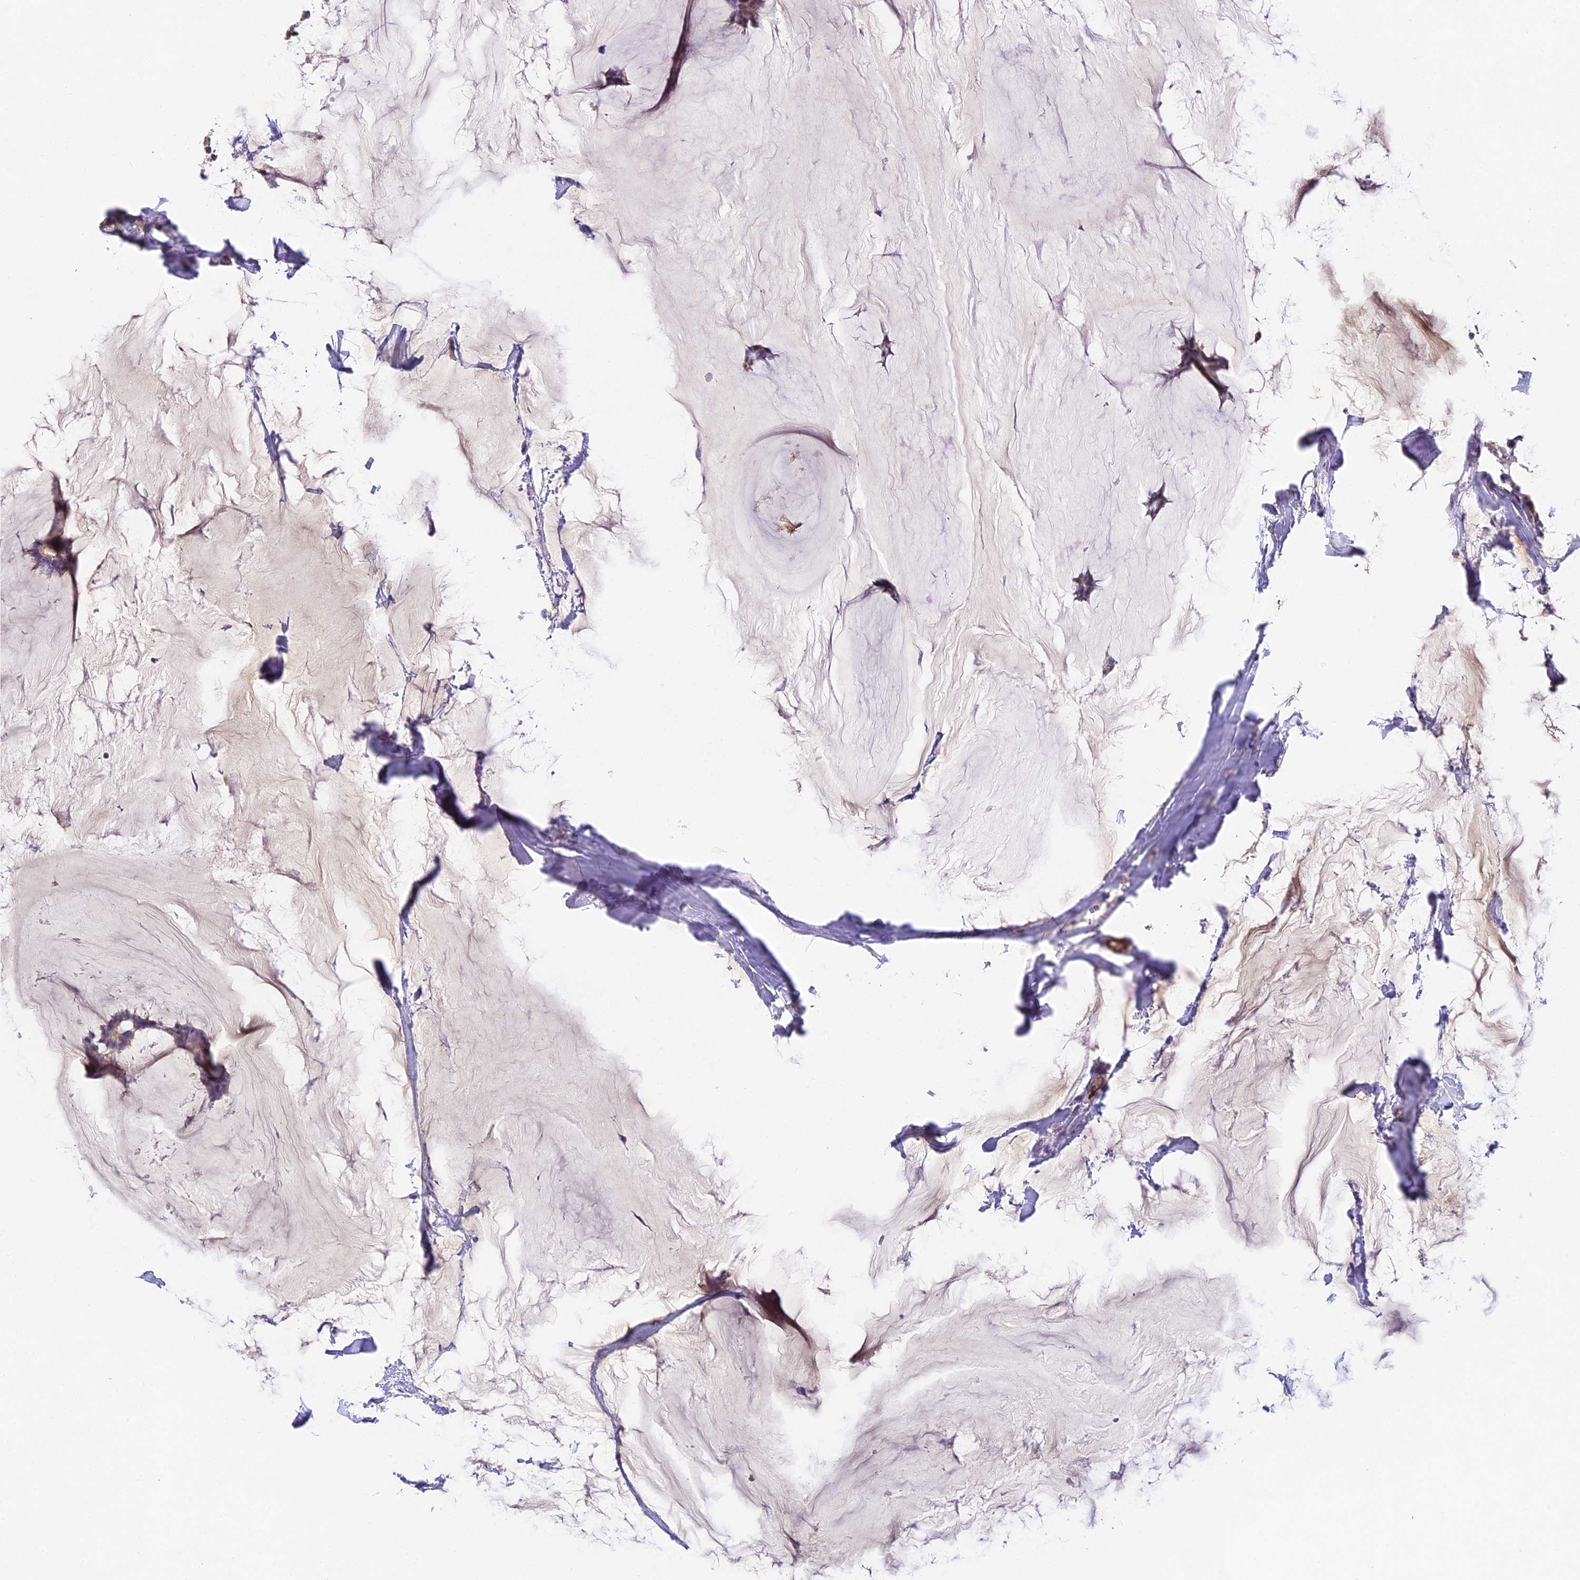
{"staining": {"intensity": "weak", "quantity": "25%-75%", "location": "cytoplasmic/membranous"}, "tissue": "breast cancer", "cell_type": "Tumor cells", "image_type": "cancer", "snomed": [{"axis": "morphology", "description": "Duct carcinoma"}, {"axis": "topography", "description": "Breast"}], "caption": "Protein staining by immunohistochemistry (IHC) demonstrates weak cytoplasmic/membranous positivity in about 25%-75% of tumor cells in breast cancer.", "gene": "DNAAF10", "patient": {"sex": "female", "age": 93}}